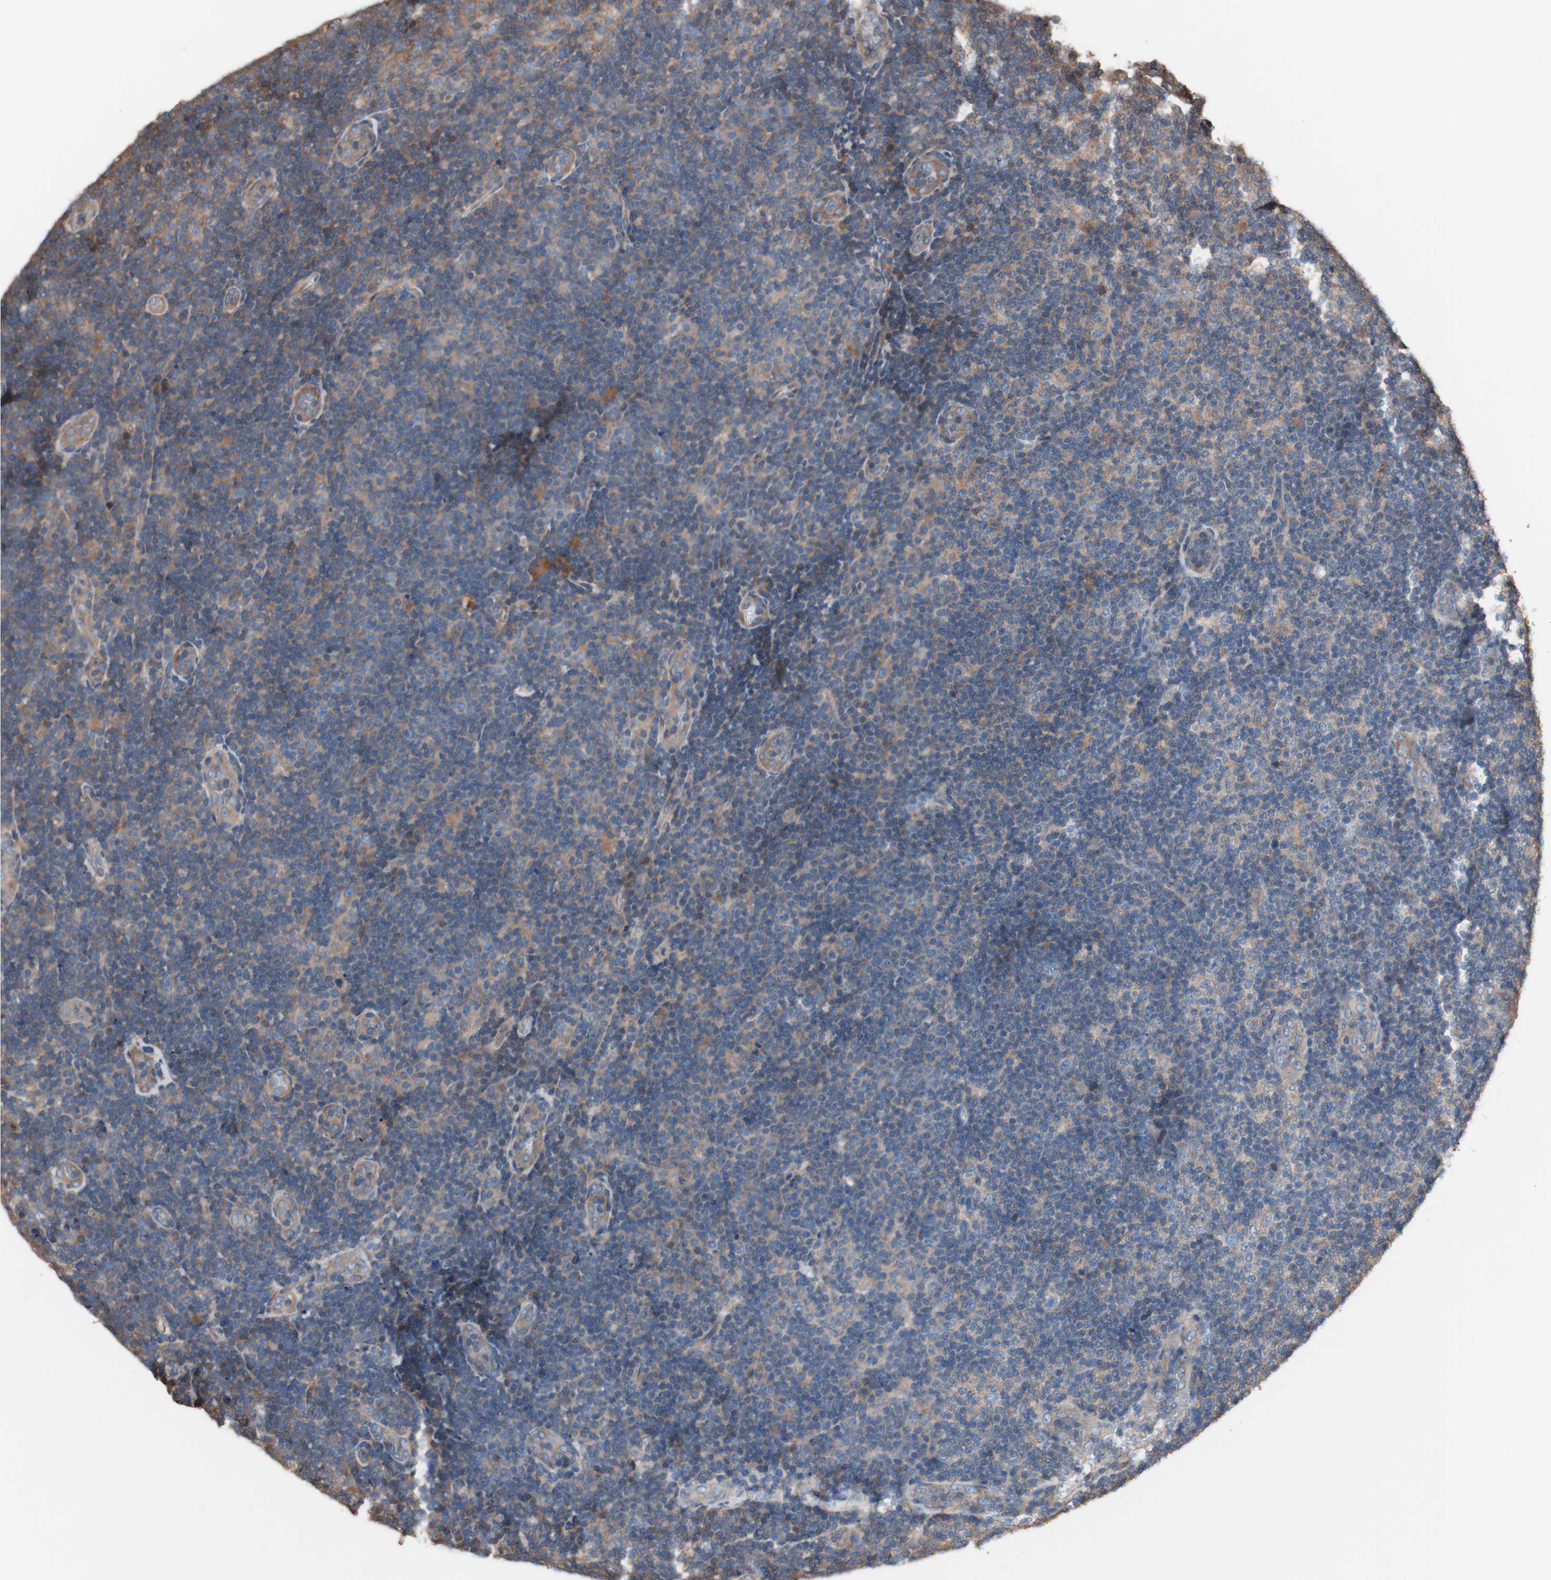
{"staining": {"intensity": "moderate", "quantity": ">75%", "location": "cytoplasmic/membranous"}, "tissue": "lymphoma", "cell_type": "Tumor cells", "image_type": "cancer", "snomed": [{"axis": "morphology", "description": "Malignant lymphoma, non-Hodgkin's type, Low grade"}, {"axis": "topography", "description": "Lymph node"}], "caption": "A high-resolution histopathology image shows immunohistochemistry staining of lymphoma, which demonstrates moderate cytoplasmic/membranous staining in about >75% of tumor cells.", "gene": "COPB1", "patient": {"sex": "male", "age": 83}}